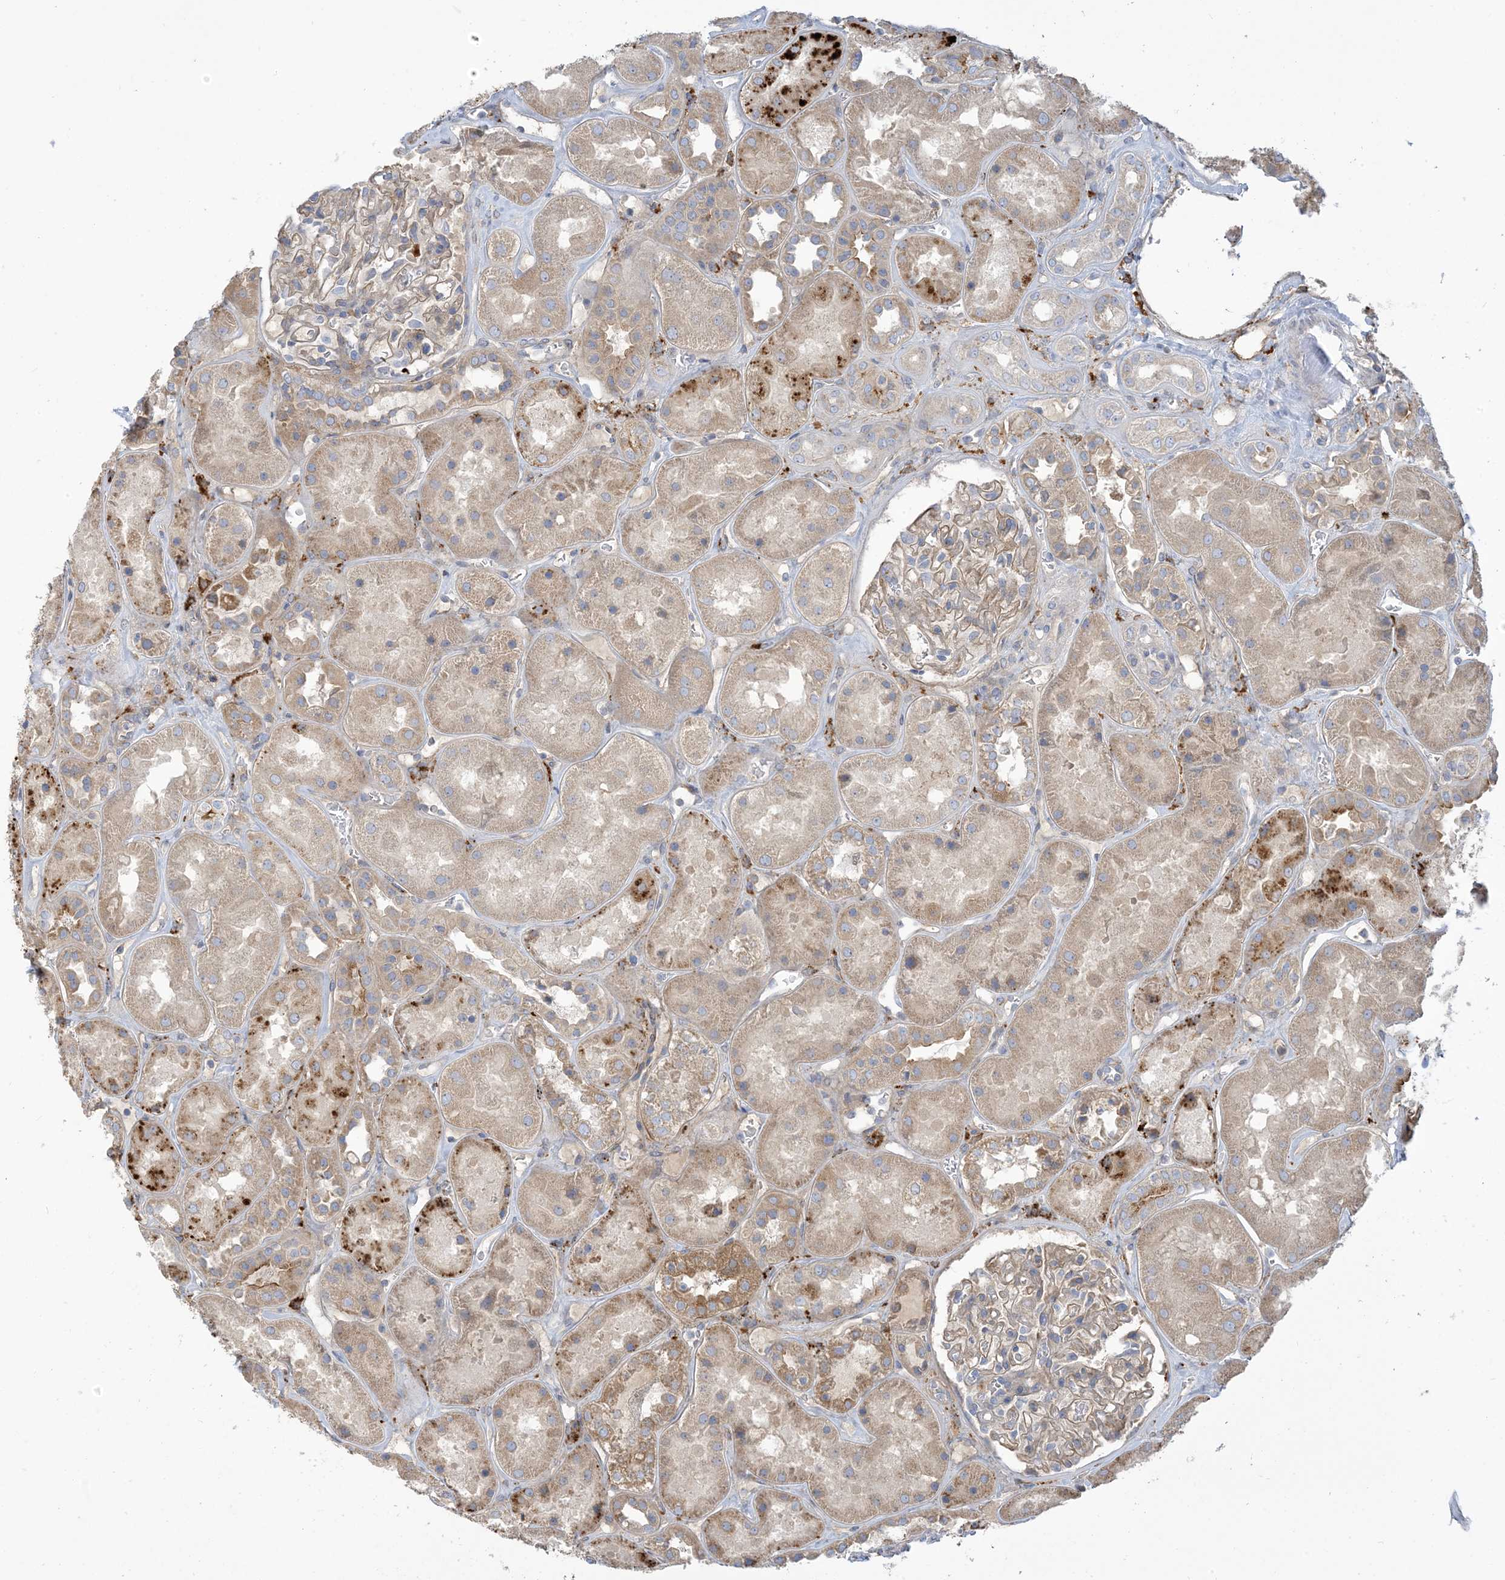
{"staining": {"intensity": "weak", "quantity": "25%-75%", "location": "cytoplasmic/membranous"}, "tissue": "kidney", "cell_type": "Cells in glomeruli", "image_type": "normal", "snomed": [{"axis": "morphology", "description": "Normal tissue, NOS"}, {"axis": "topography", "description": "Kidney"}], "caption": "The image exhibits a brown stain indicating the presence of a protein in the cytoplasmic/membranous of cells in glomeruli in kidney. The staining was performed using DAB (3,3'-diaminobenzidine) to visualize the protein expression in brown, while the nuclei were stained in blue with hematoxylin (Magnification: 20x).", "gene": "PEAR1", "patient": {"sex": "male", "age": 70}}